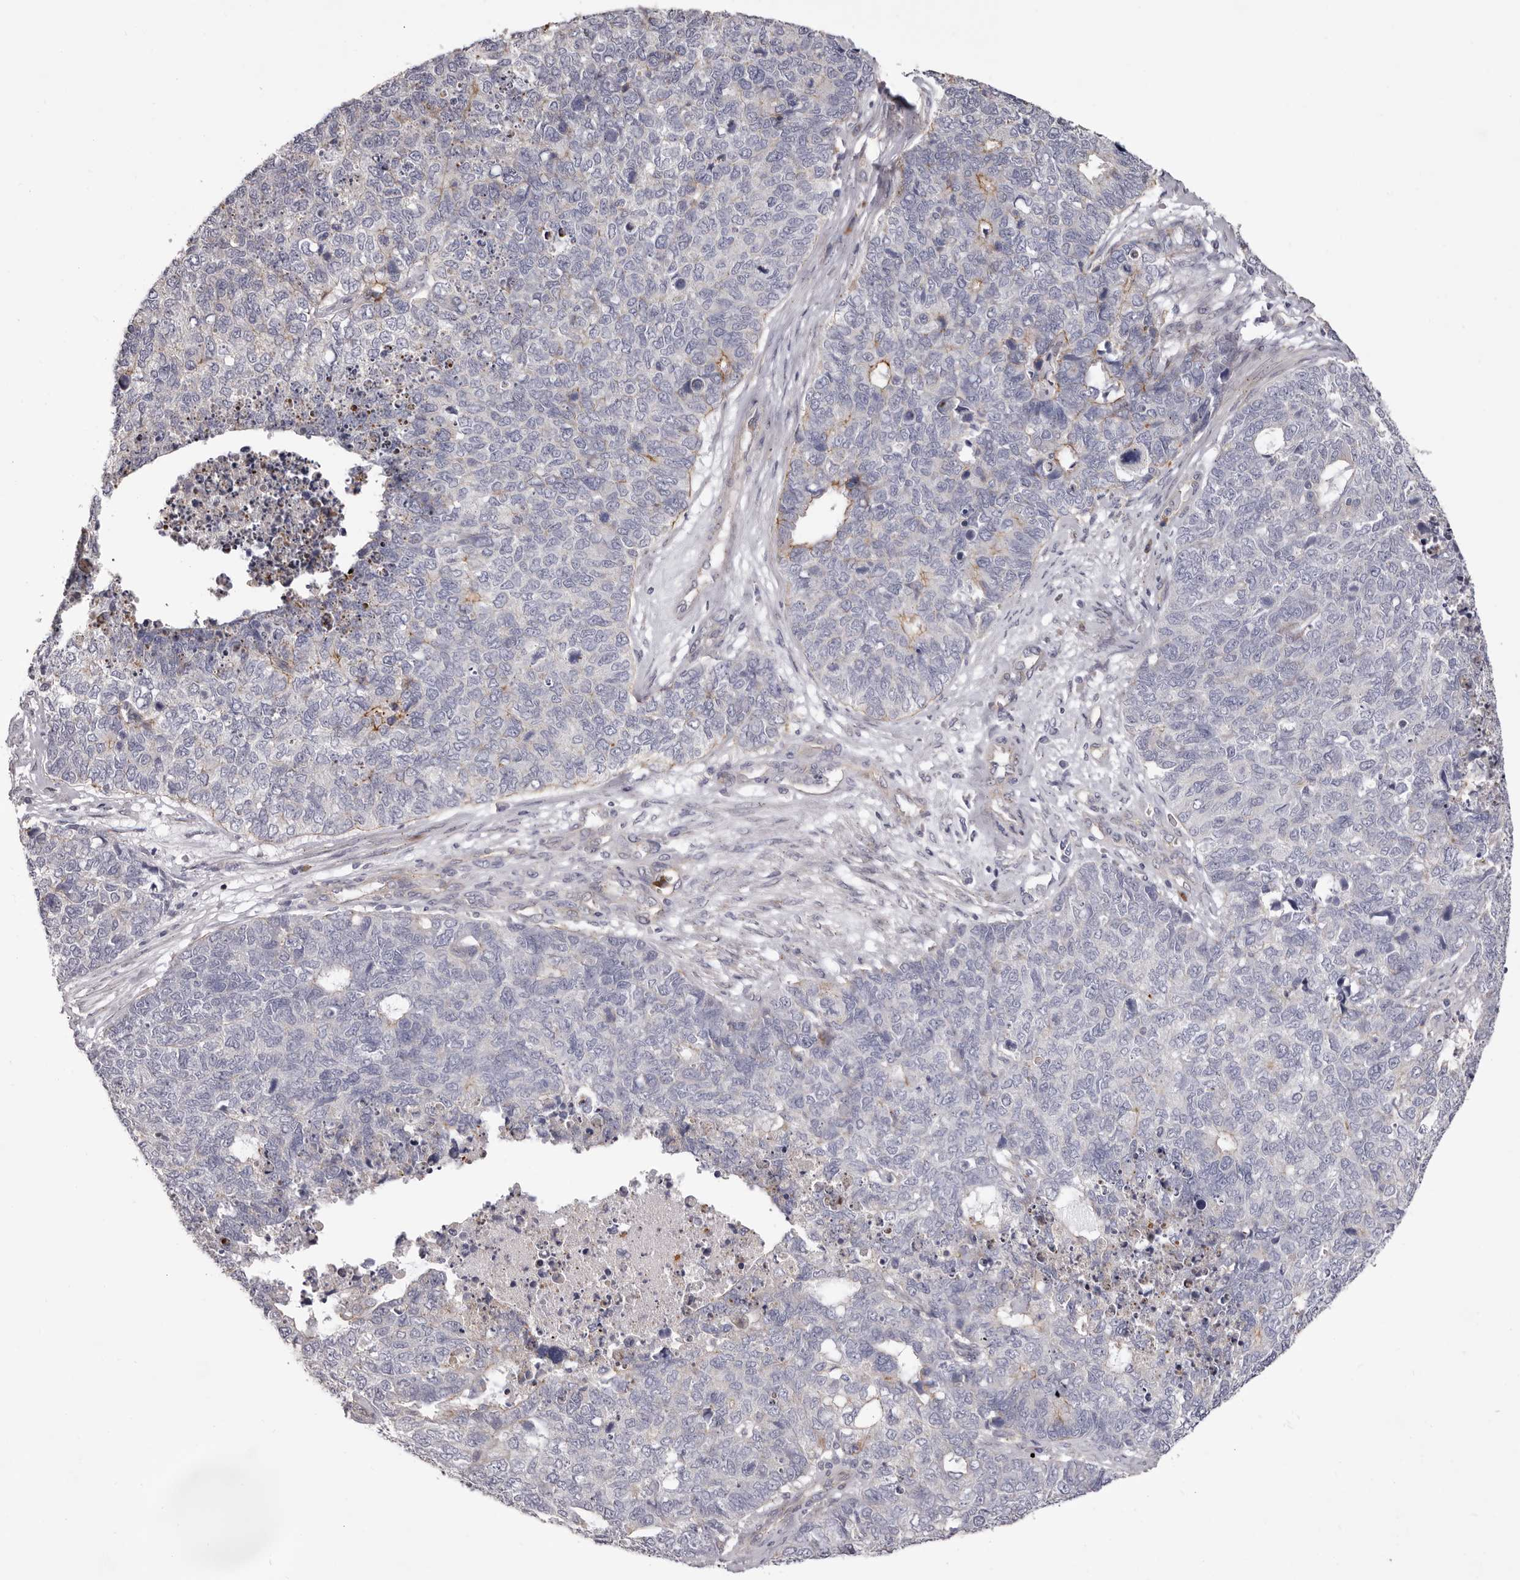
{"staining": {"intensity": "moderate", "quantity": "<25%", "location": "cytoplasmic/membranous"}, "tissue": "cervical cancer", "cell_type": "Tumor cells", "image_type": "cancer", "snomed": [{"axis": "morphology", "description": "Squamous cell carcinoma, NOS"}, {"axis": "topography", "description": "Cervix"}], "caption": "Cervical cancer (squamous cell carcinoma) was stained to show a protein in brown. There is low levels of moderate cytoplasmic/membranous staining in approximately <25% of tumor cells.", "gene": "PEG10", "patient": {"sex": "female", "age": 63}}